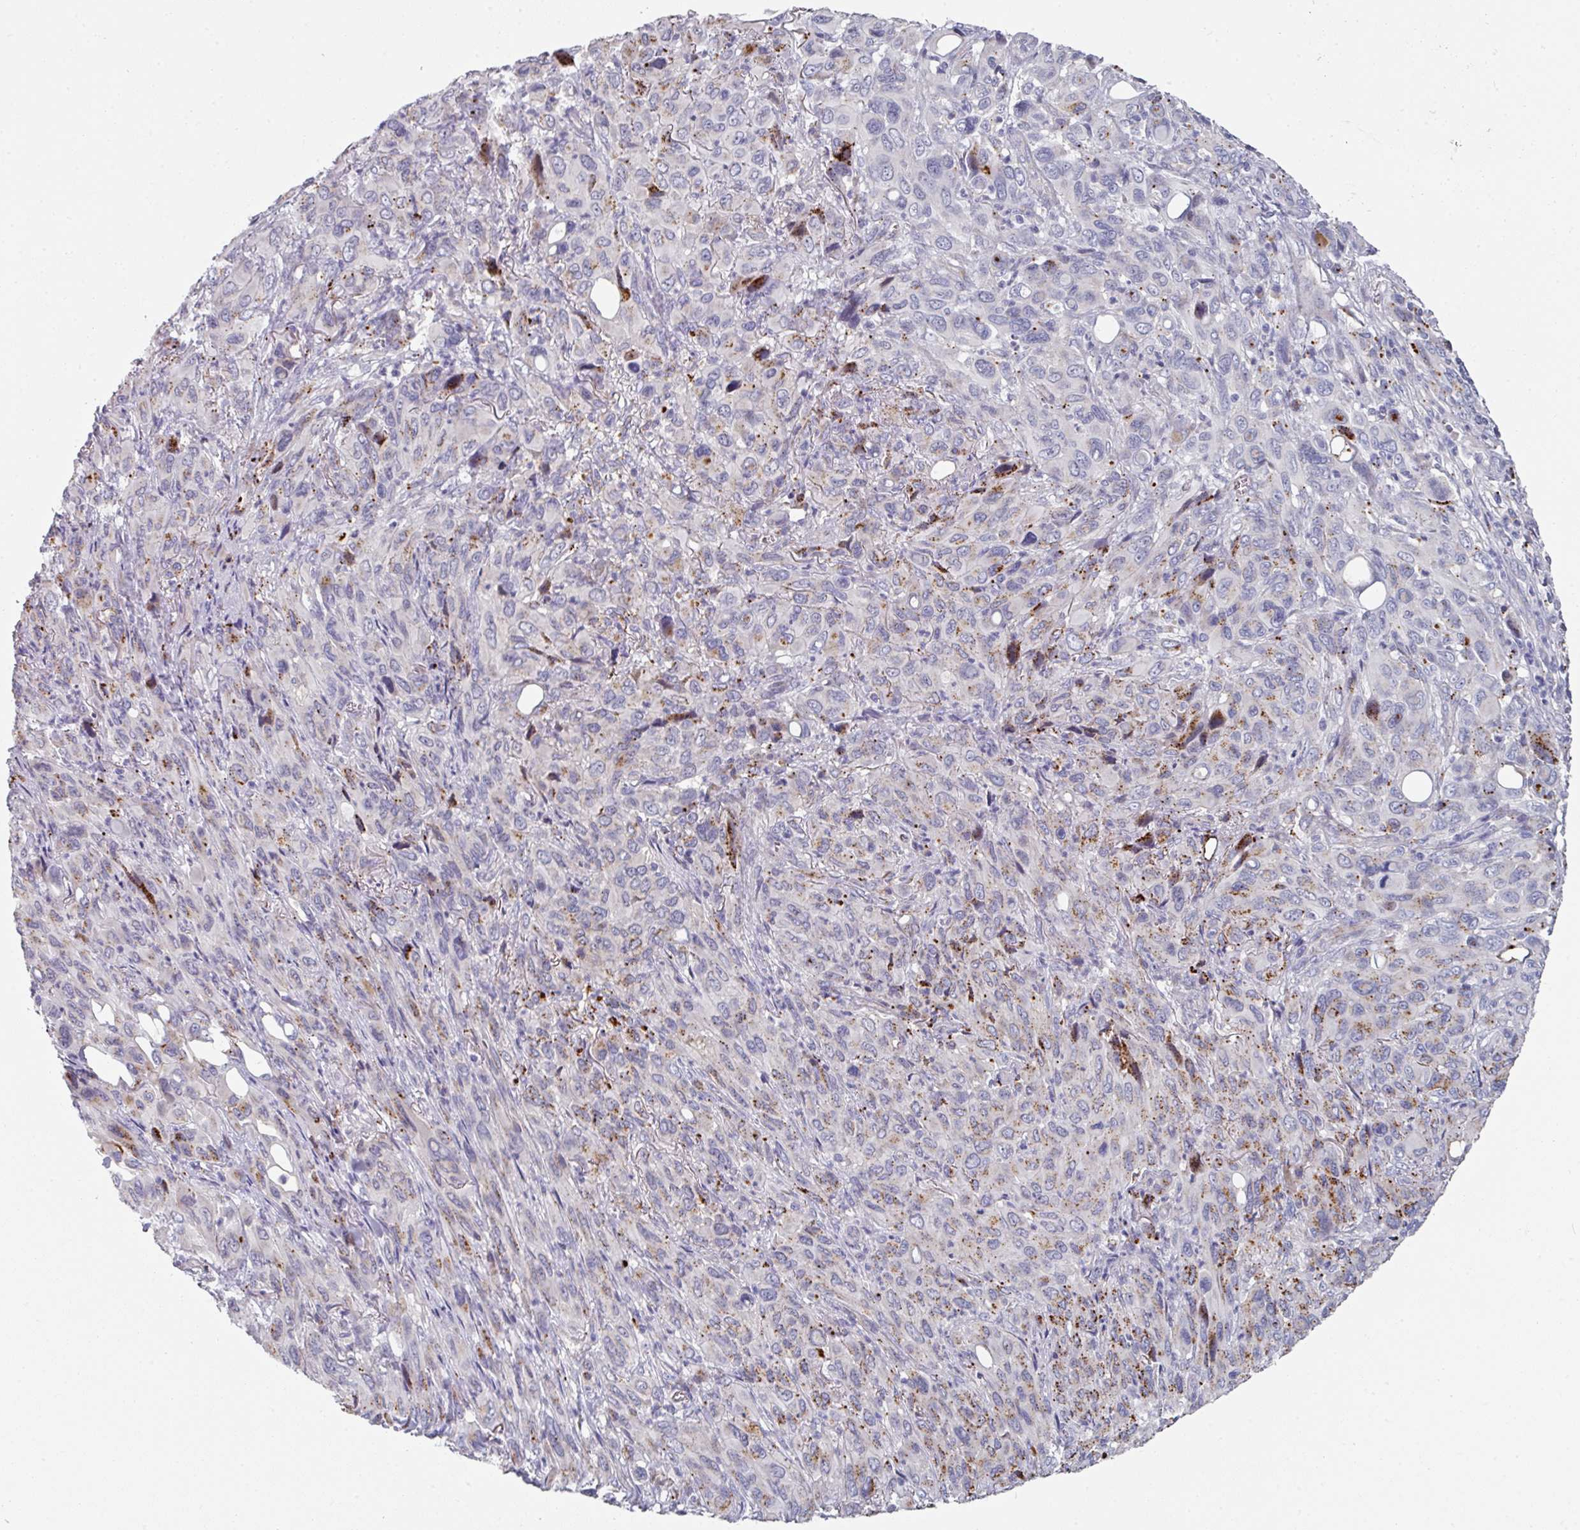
{"staining": {"intensity": "moderate", "quantity": "25%-75%", "location": "cytoplasmic/membranous"}, "tissue": "melanoma", "cell_type": "Tumor cells", "image_type": "cancer", "snomed": [{"axis": "morphology", "description": "Malignant melanoma, Metastatic site"}, {"axis": "topography", "description": "Lung"}], "caption": "A brown stain shows moderate cytoplasmic/membranous positivity of a protein in melanoma tumor cells.", "gene": "NT5C1A", "patient": {"sex": "male", "age": 48}}